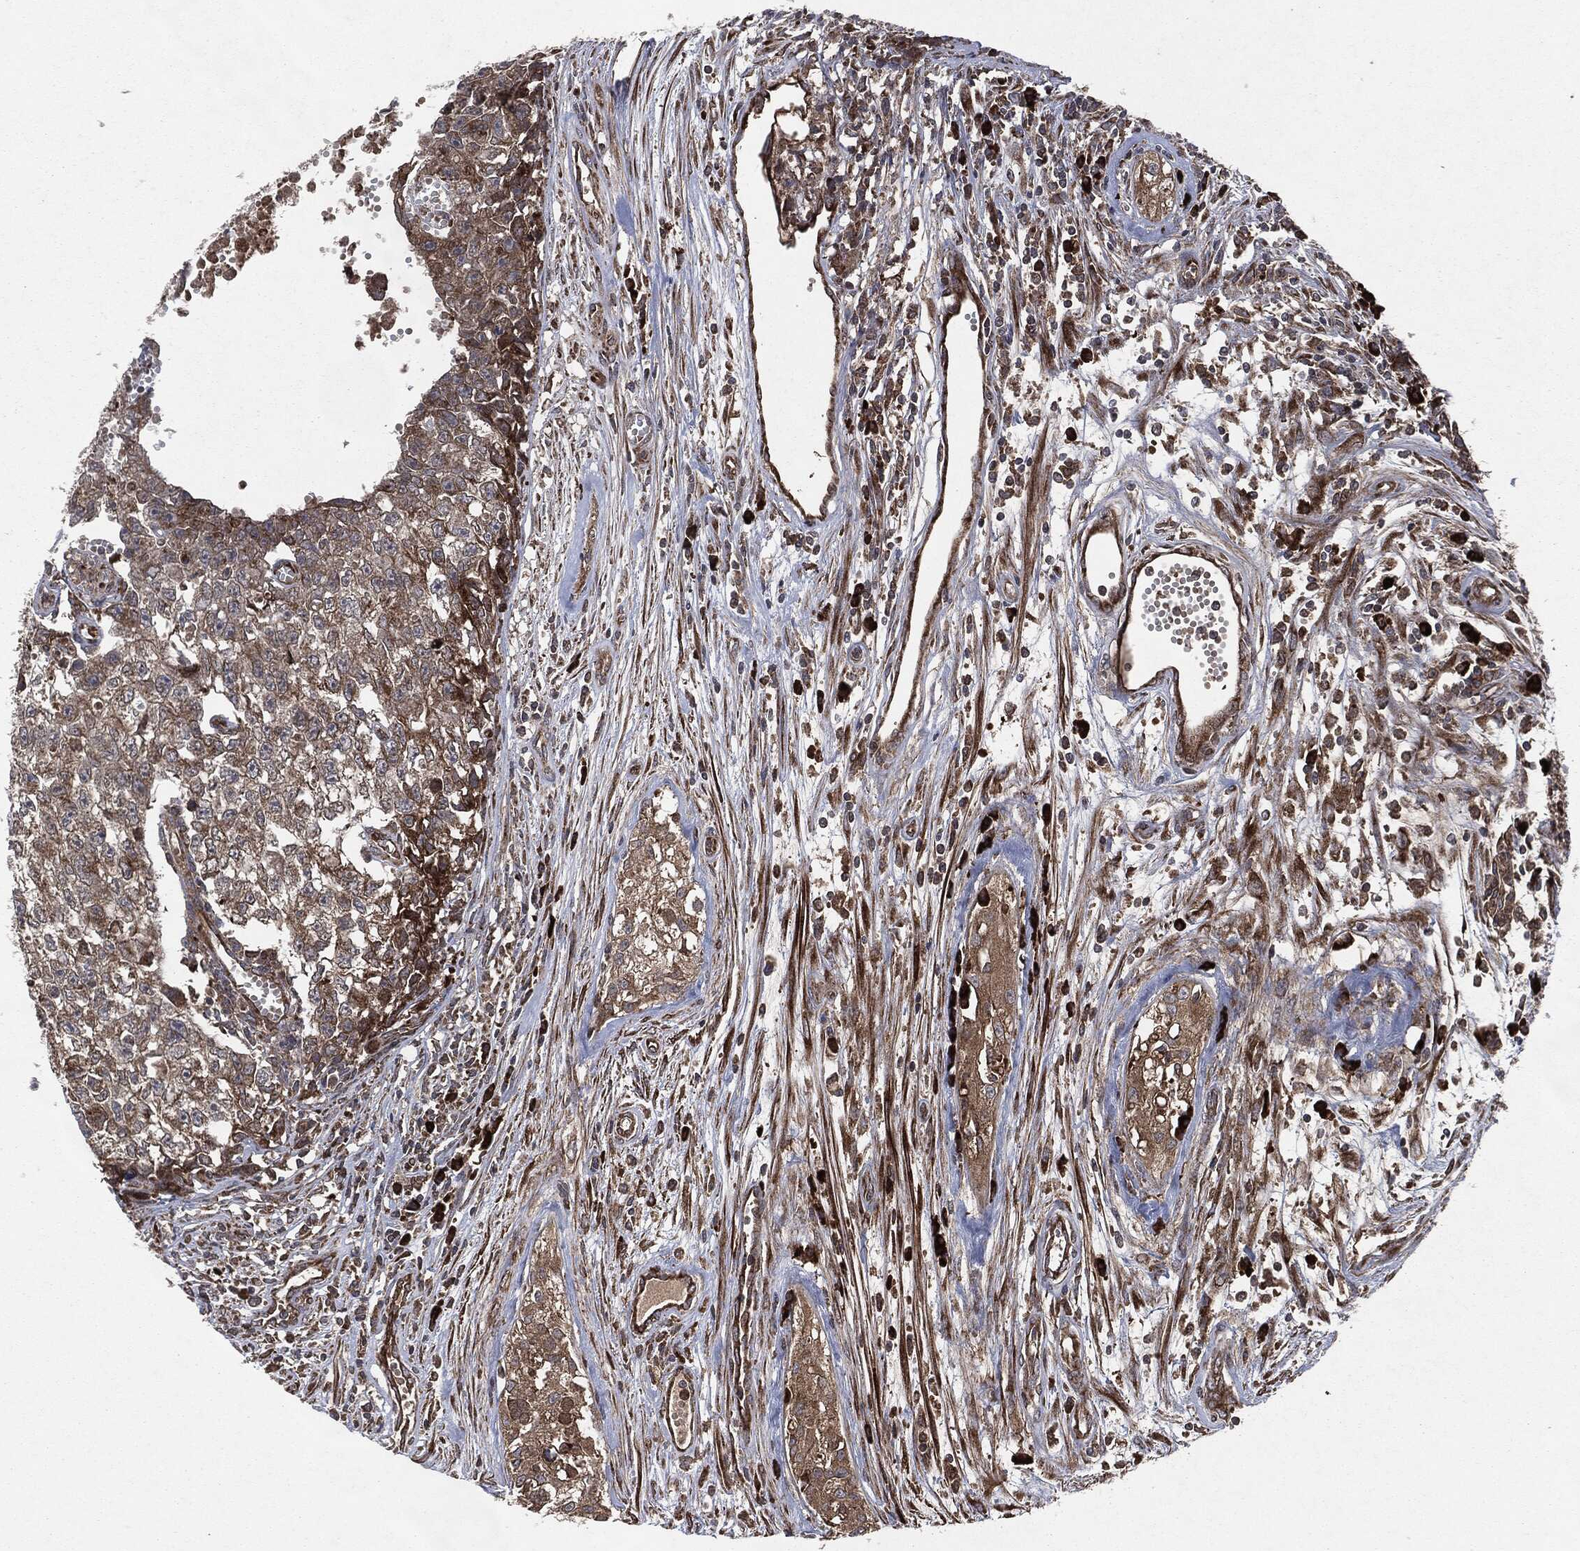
{"staining": {"intensity": "strong", "quantity": "25%-75%", "location": "cytoplasmic/membranous"}, "tissue": "testis cancer", "cell_type": "Tumor cells", "image_type": "cancer", "snomed": [{"axis": "morphology", "description": "Seminoma, NOS"}, {"axis": "morphology", "description": "Carcinoma, Embryonal, NOS"}, {"axis": "topography", "description": "Testis"}], "caption": "This is an image of immunohistochemistry staining of testis cancer (embryonal carcinoma), which shows strong expression in the cytoplasmic/membranous of tumor cells.", "gene": "RAF1", "patient": {"sex": "male", "age": 22}}